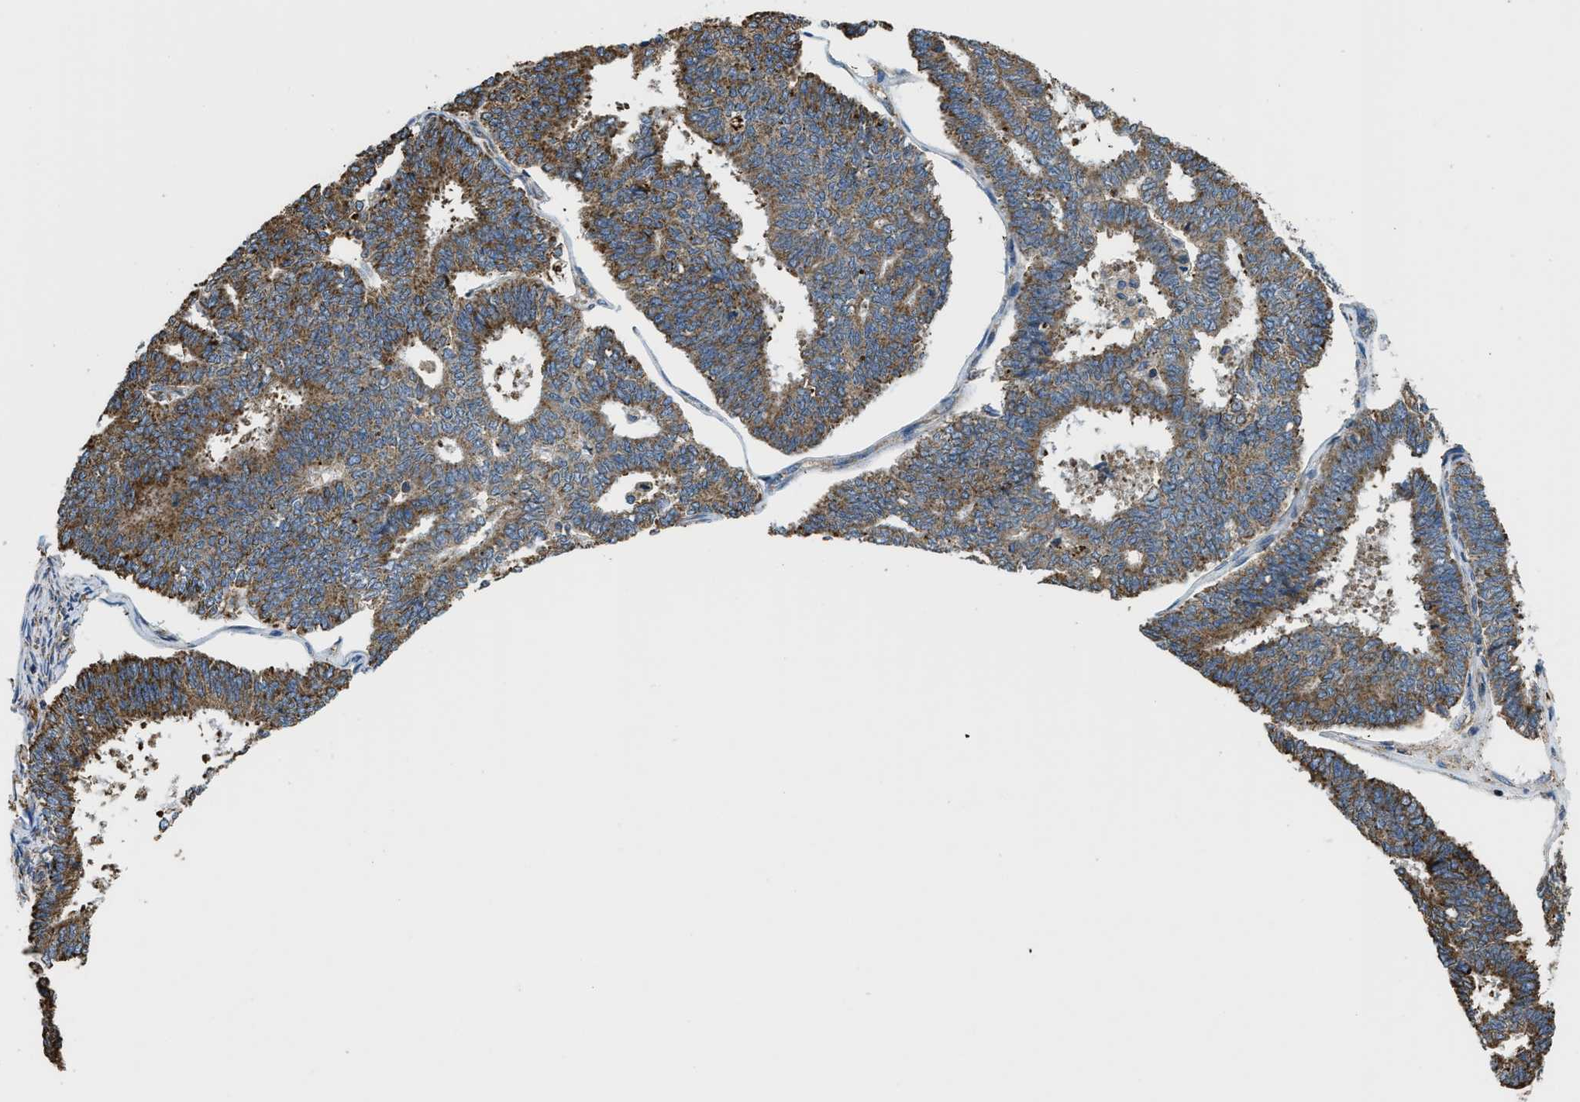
{"staining": {"intensity": "moderate", "quantity": ">75%", "location": "cytoplasmic/membranous"}, "tissue": "endometrial cancer", "cell_type": "Tumor cells", "image_type": "cancer", "snomed": [{"axis": "morphology", "description": "Adenocarcinoma, NOS"}, {"axis": "topography", "description": "Endometrium"}], "caption": "Human endometrial cancer (adenocarcinoma) stained with a protein marker demonstrates moderate staining in tumor cells.", "gene": "CSPG4", "patient": {"sex": "female", "age": 70}}